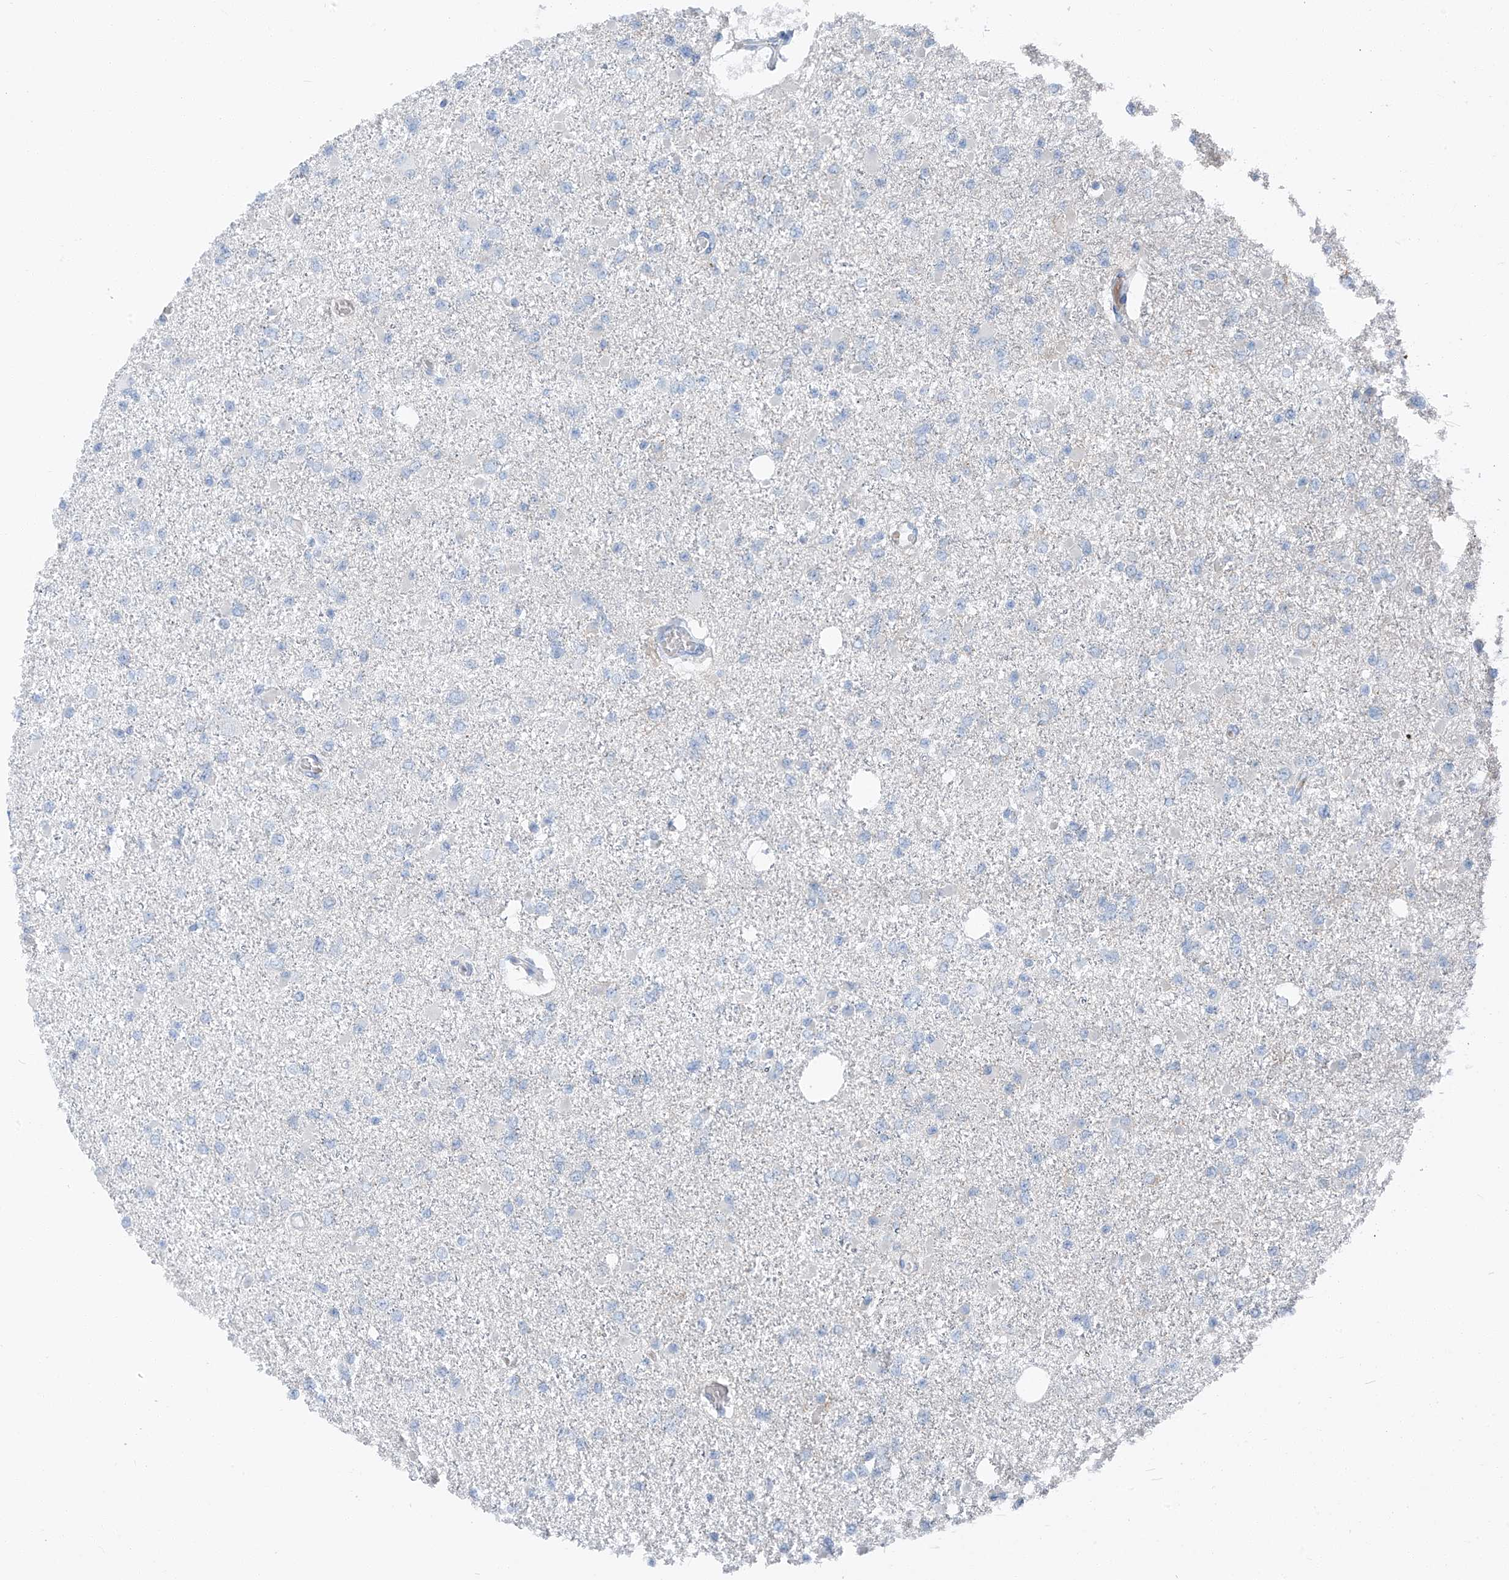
{"staining": {"intensity": "negative", "quantity": "none", "location": "none"}, "tissue": "glioma", "cell_type": "Tumor cells", "image_type": "cancer", "snomed": [{"axis": "morphology", "description": "Glioma, malignant, Low grade"}, {"axis": "topography", "description": "Brain"}], "caption": "Immunohistochemical staining of human glioma reveals no significant staining in tumor cells.", "gene": "CHMP2B", "patient": {"sex": "female", "age": 22}}